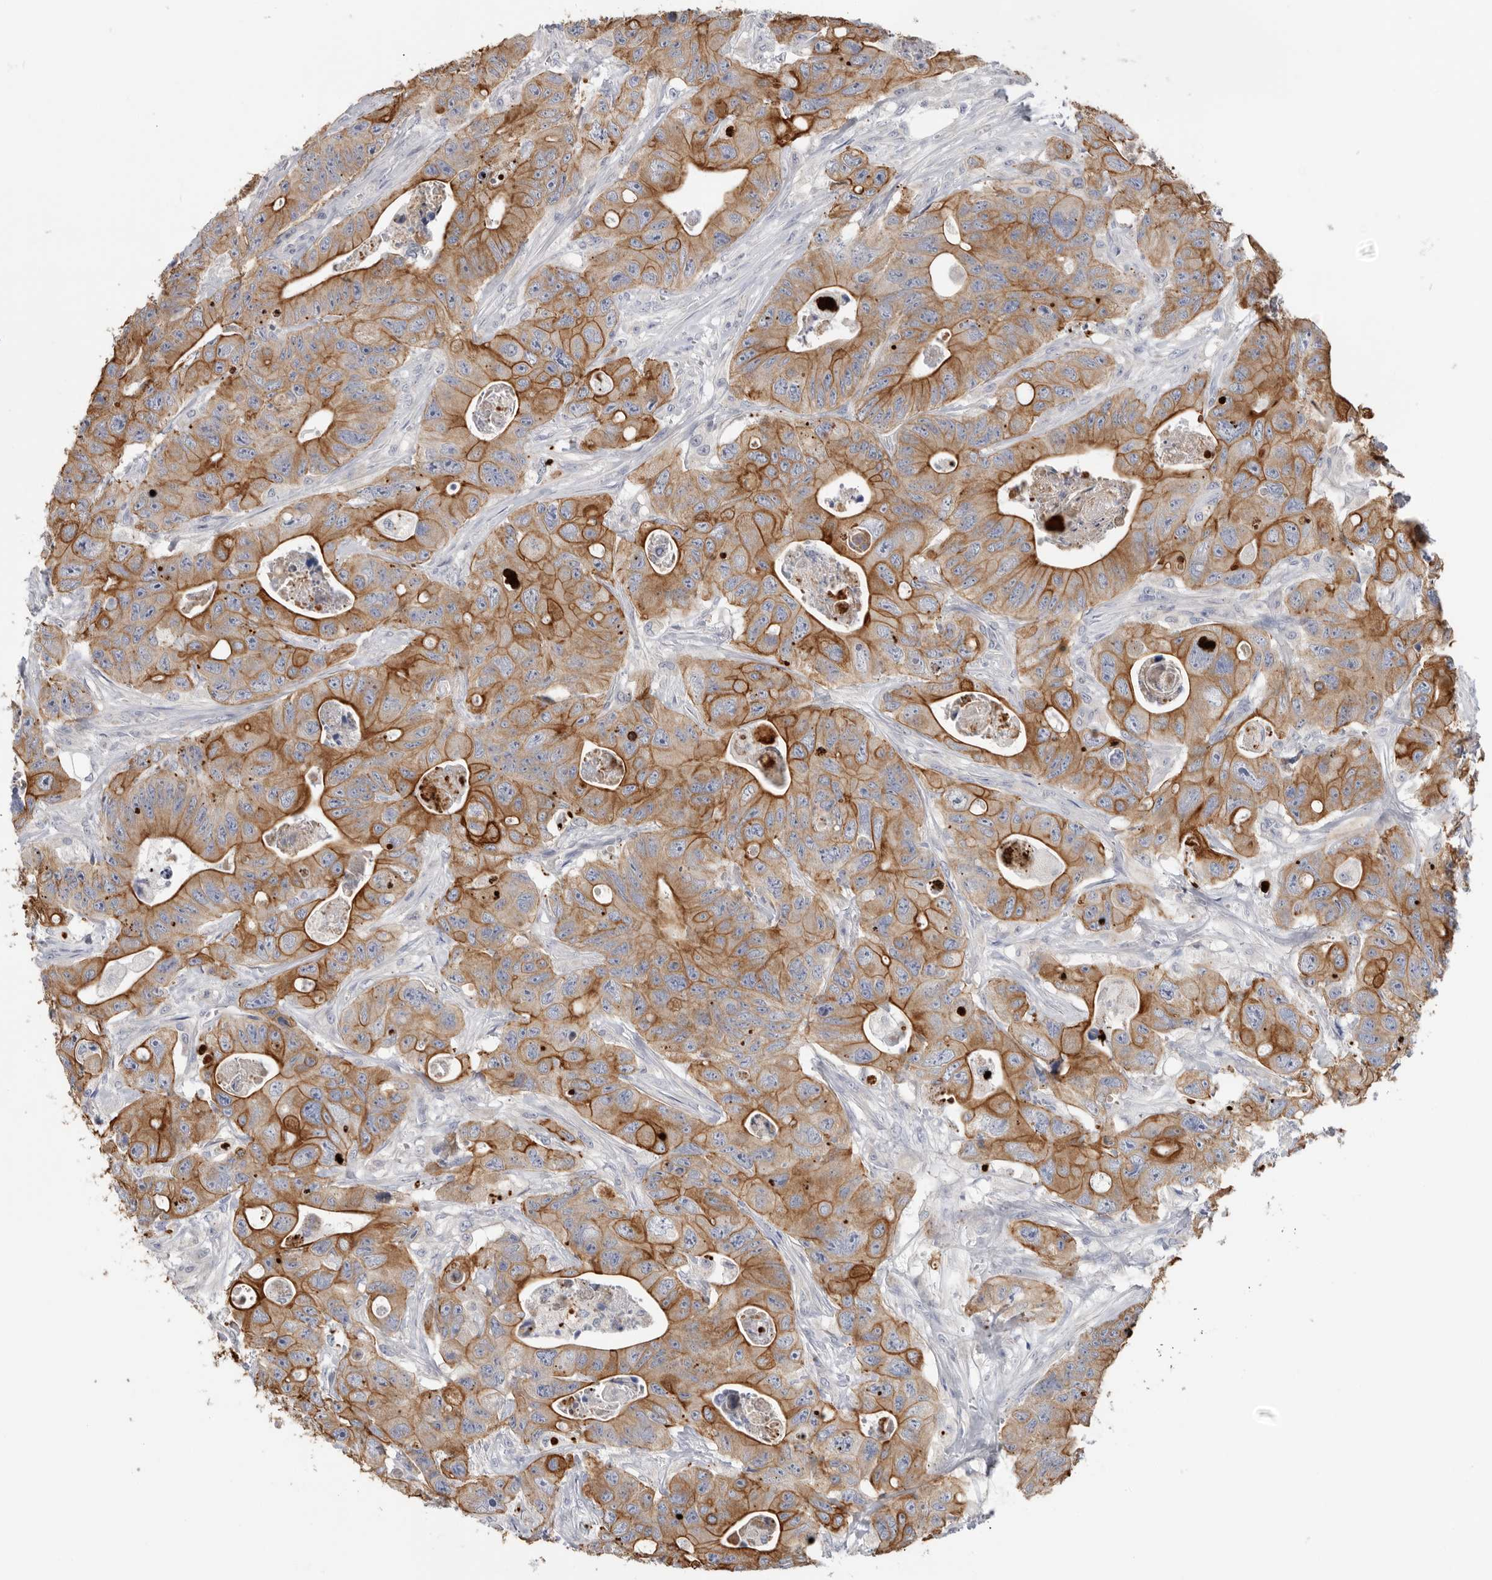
{"staining": {"intensity": "moderate", "quantity": ">75%", "location": "cytoplasmic/membranous"}, "tissue": "colorectal cancer", "cell_type": "Tumor cells", "image_type": "cancer", "snomed": [{"axis": "morphology", "description": "Adenocarcinoma, NOS"}, {"axis": "topography", "description": "Colon"}], "caption": "This is a photomicrograph of immunohistochemistry staining of colorectal cancer, which shows moderate positivity in the cytoplasmic/membranous of tumor cells.", "gene": "MTFR1L", "patient": {"sex": "female", "age": 46}}